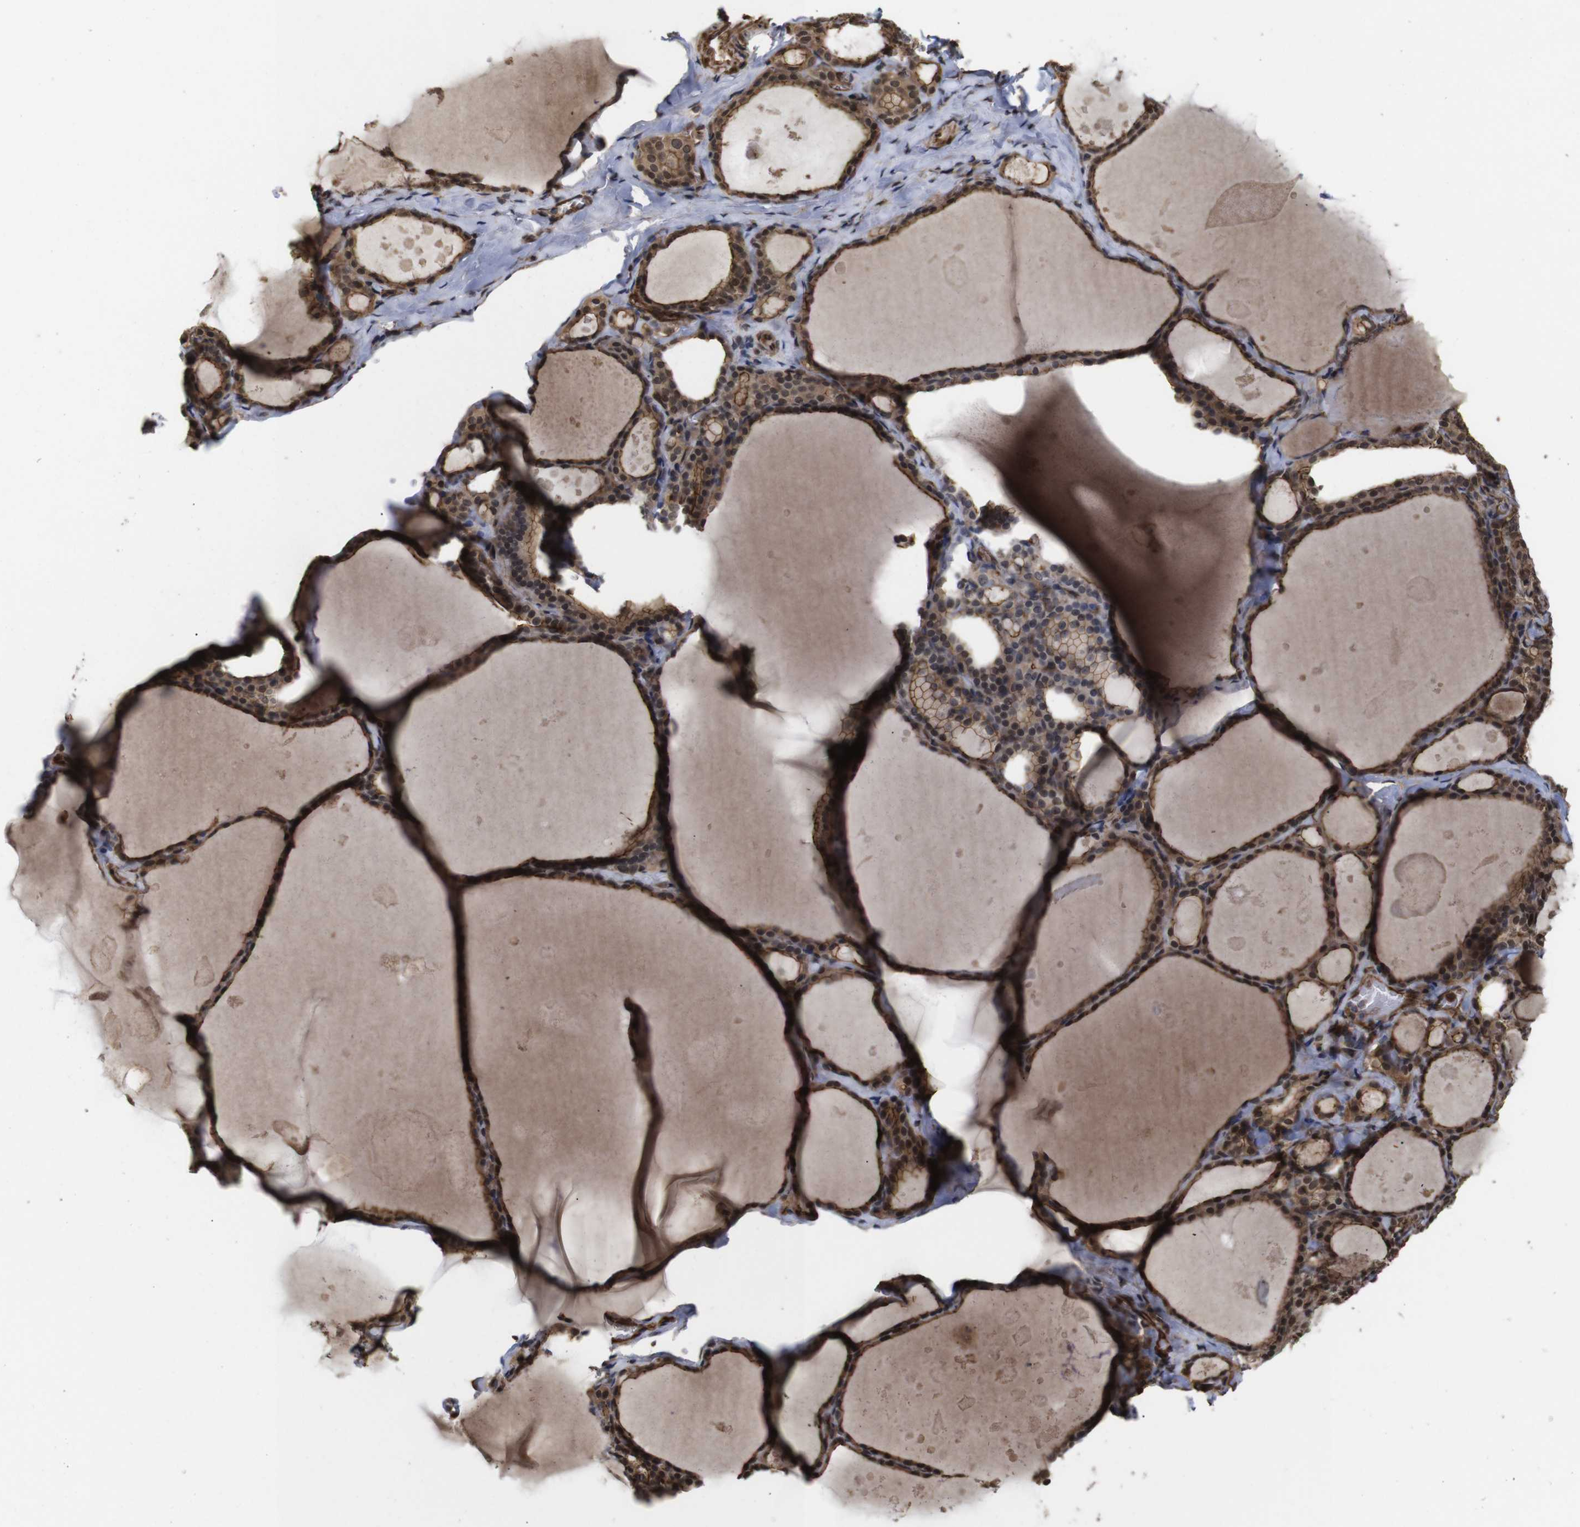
{"staining": {"intensity": "moderate", "quantity": ">75%", "location": "cytoplasmic/membranous,nuclear"}, "tissue": "thyroid gland", "cell_type": "Glandular cells", "image_type": "normal", "snomed": [{"axis": "morphology", "description": "Normal tissue, NOS"}, {"axis": "topography", "description": "Thyroid gland"}], "caption": "A brown stain shows moderate cytoplasmic/membranous,nuclear expression of a protein in glandular cells of unremarkable human thyroid gland.", "gene": "NANOS1", "patient": {"sex": "male", "age": 56}}